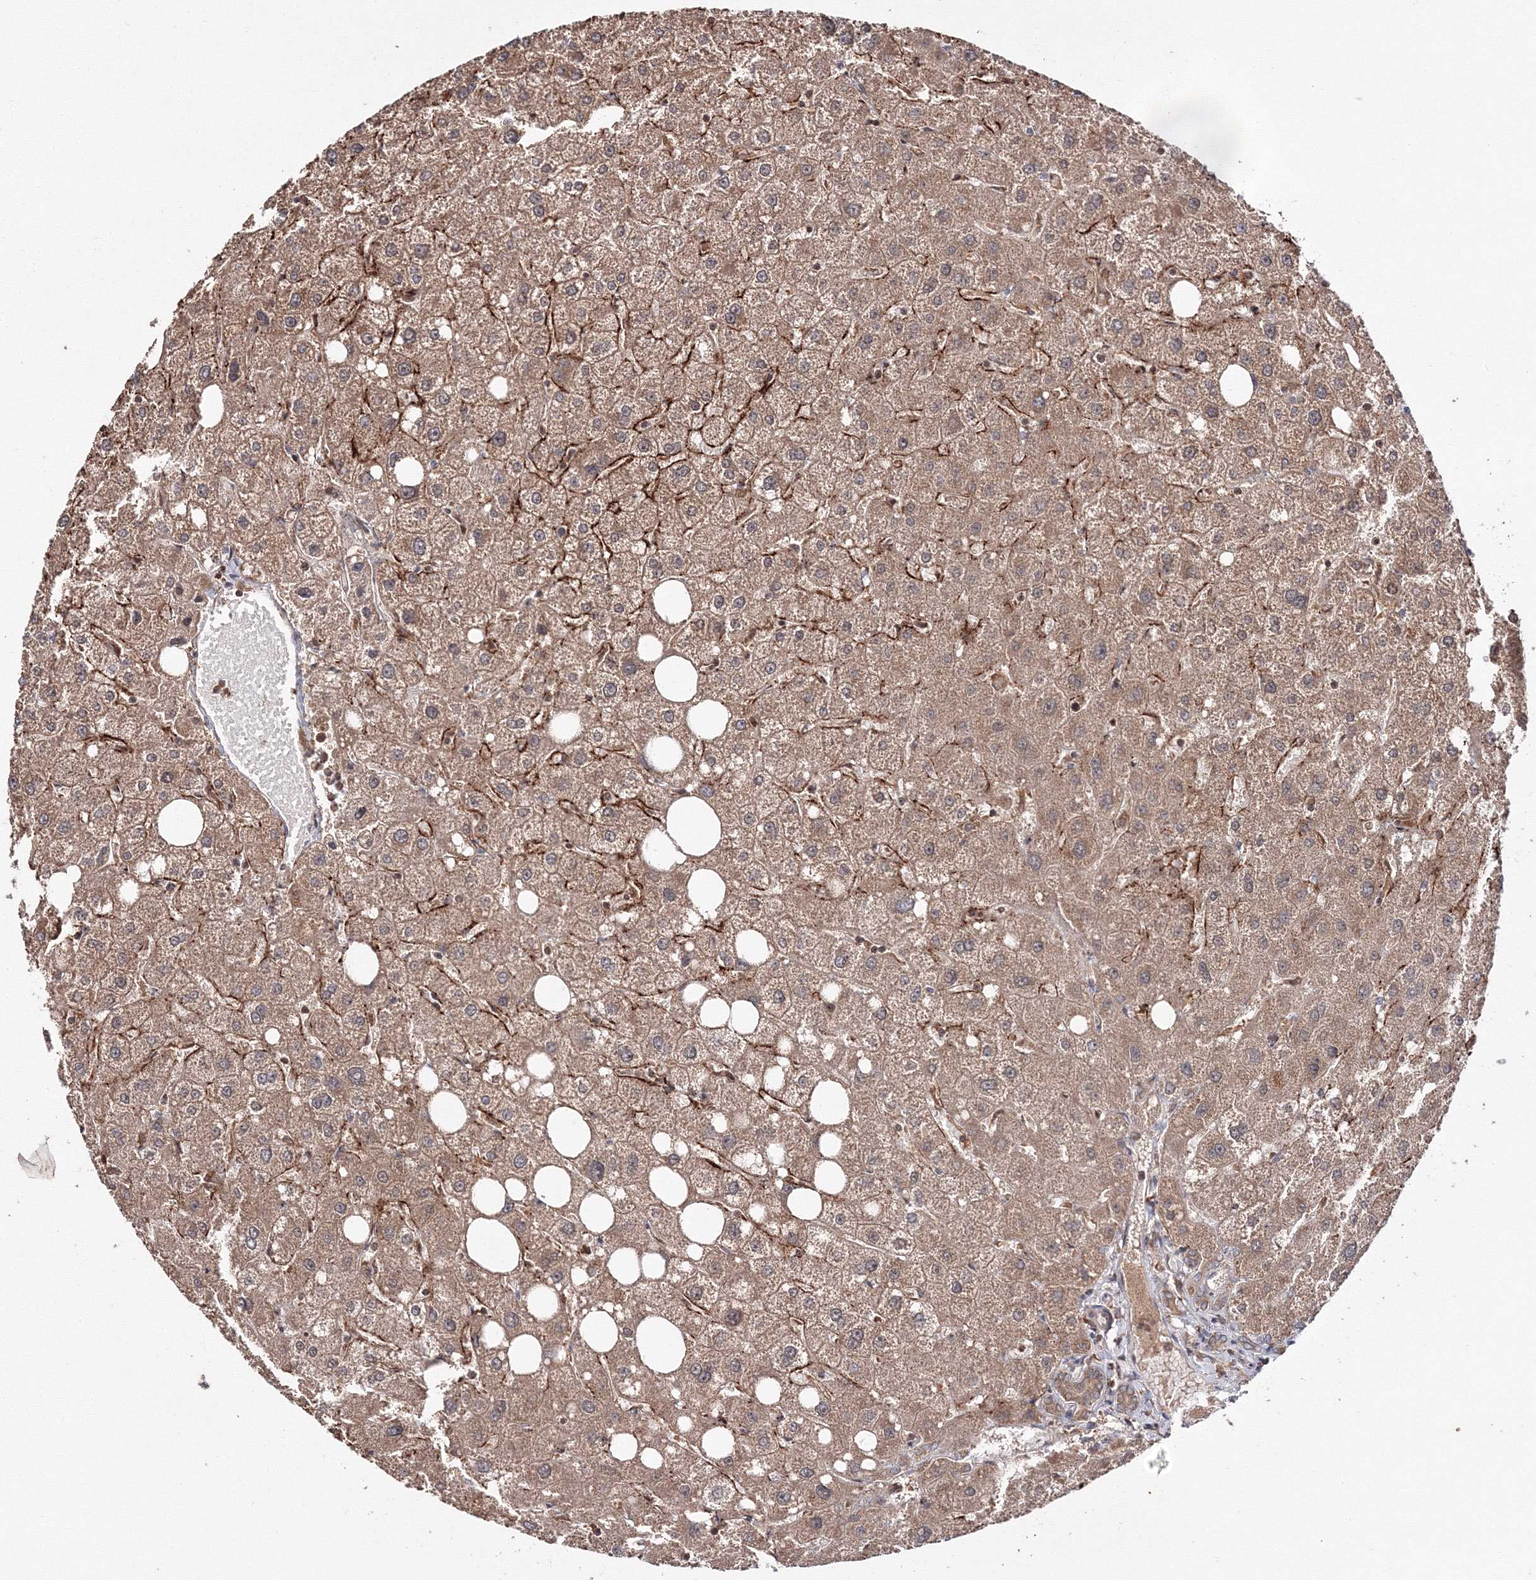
{"staining": {"intensity": "moderate", "quantity": ">75%", "location": "cytoplasmic/membranous"}, "tissue": "liver", "cell_type": "Cholangiocytes", "image_type": "normal", "snomed": [{"axis": "morphology", "description": "Normal tissue, NOS"}, {"axis": "topography", "description": "Liver"}], "caption": "Normal liver was stained to show a protein in brown. There is medium levels of moderate cytoplasmic/membranous expression in about >75% of cholangiocytes.", "gene": "DDO", "patient": {"sex": "male", "age": 73}}